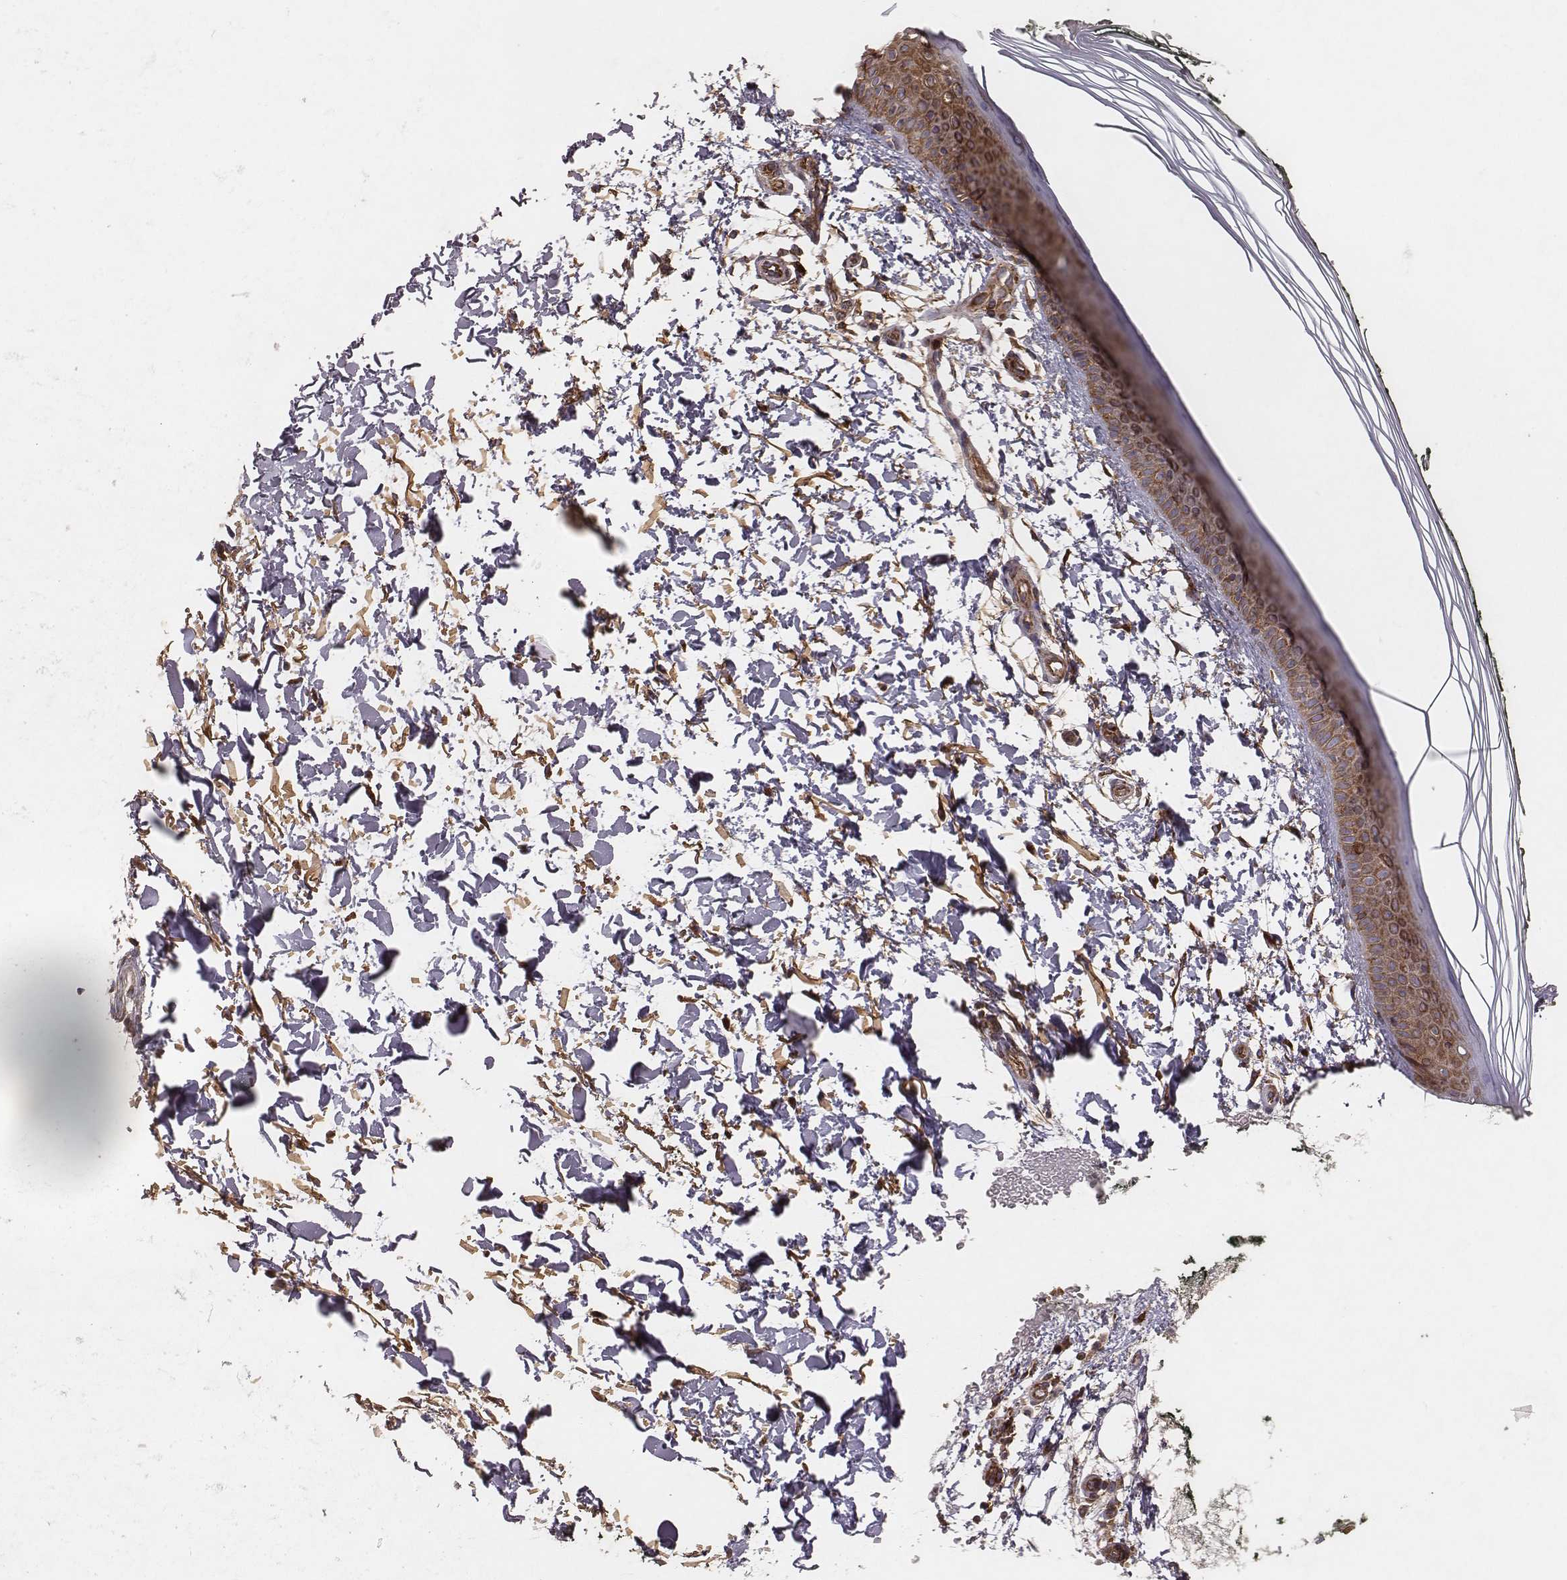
{"staining": {"intensity": "moderate", "quantity": ">75%", "location": "cytoplasmic/membranous"}, "tissue": "skin", "cell_type": "Fibroblasts", "image_type": "normal", "snomed": [{"axis": "morphology", "description": "Normal tissue, NOS"}, {"axis": "topography", "description": "Skin"}], "caption": "The photomicrograph shows immunohistochemical staining of benign skin. There is moderate cytoplasmic/membranous expression is appreciated in approximately >75% of fibroblasts.", "gene": "TXLNA", "patient": {"sex": "female", "age": 62}}